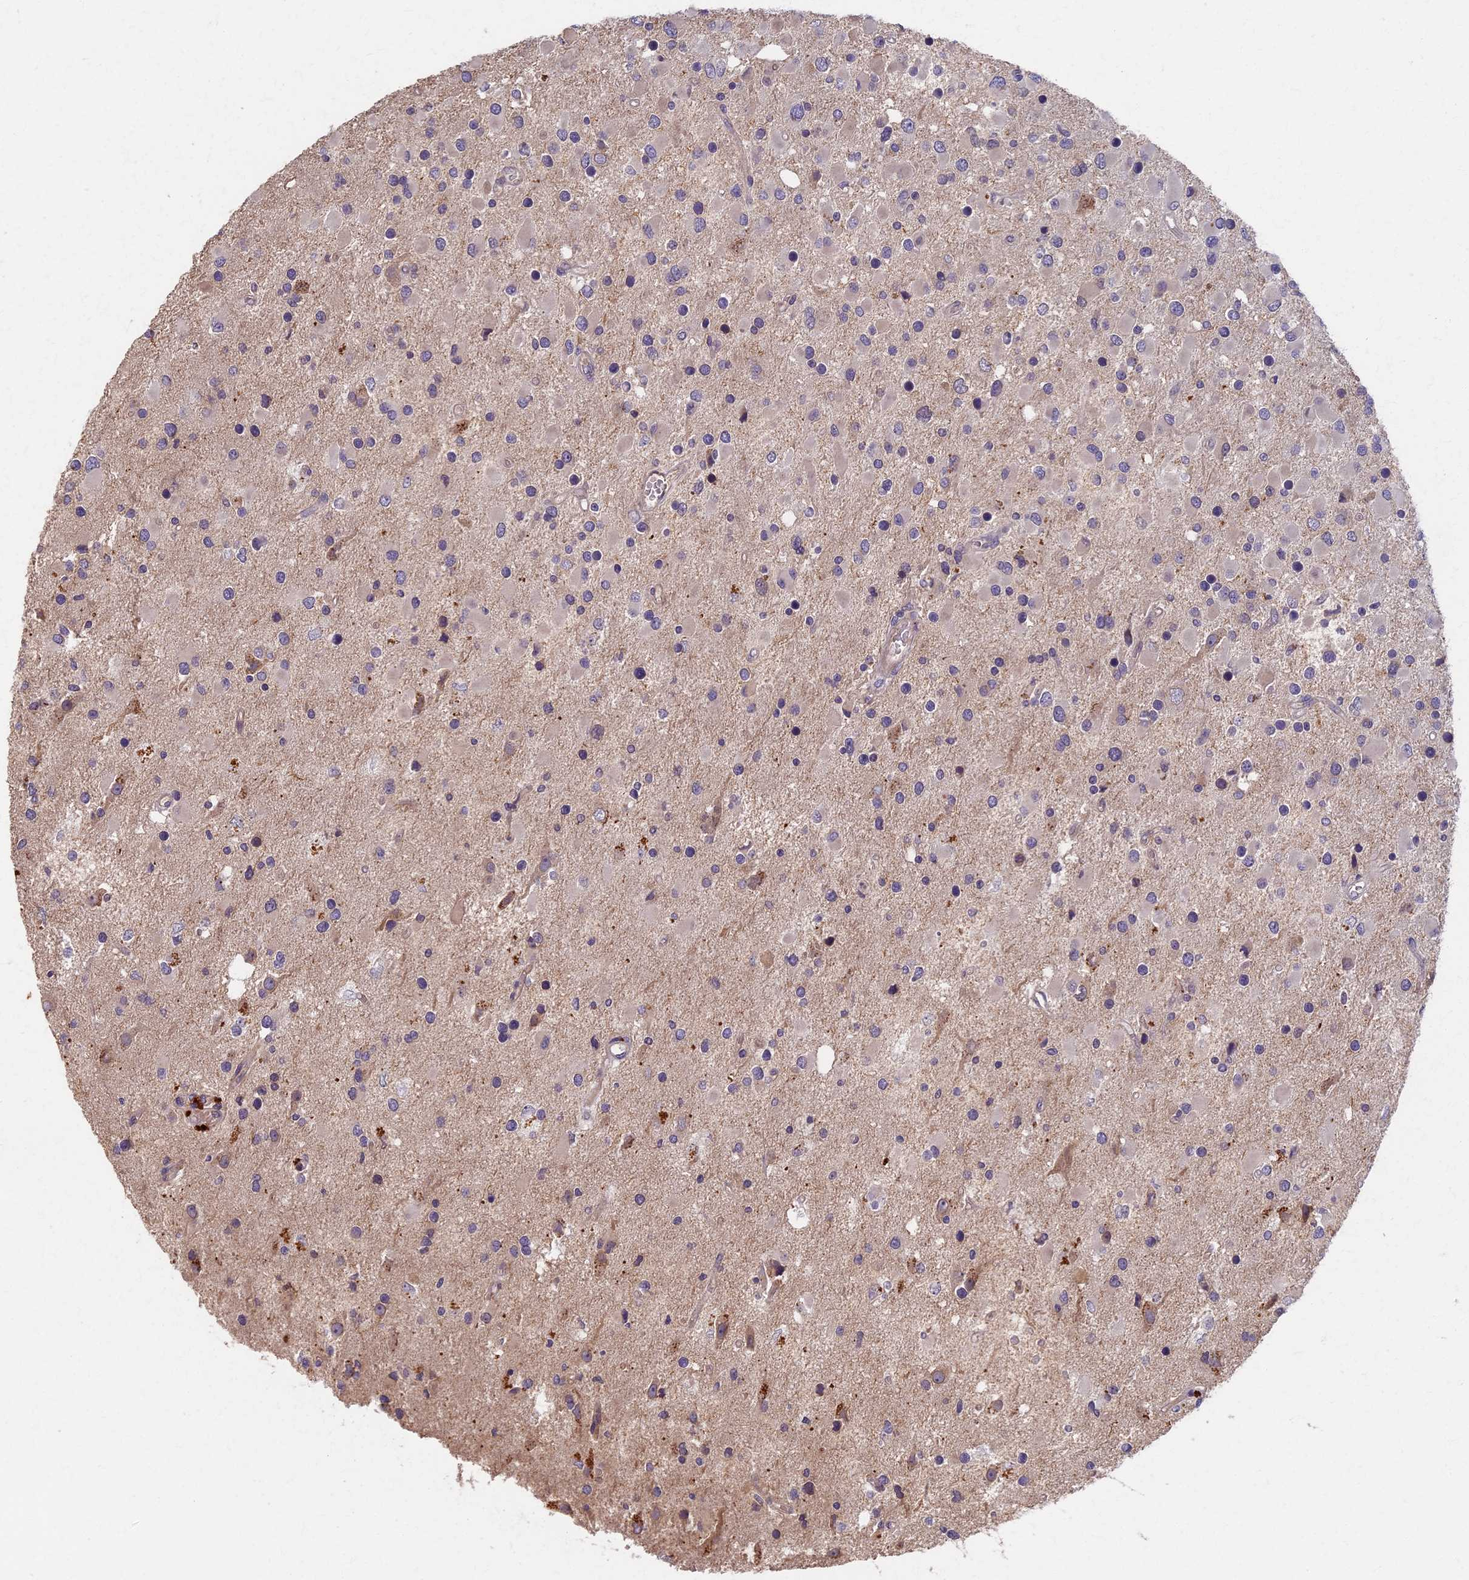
{"staining": {"intensity": "negative", "quantity": "none", "location": "none"}, "tissue": "glioma", "cell_type": "Tumor cells", "image_type": "cancer", "snomed": [{"axis": "morphology", "description": "Glioma, malignant, High grade"}, {"axis": "topography", "description": "Brain"}], "caption": "Tumor cells are negative for protein expression in human glioma. Brightfield microscopy of immunohistochemistry (IHC) stained with DAB (3,3'-diaminobenzidine) (brown) and hematoxylin (blue), captured at high magnification.", "gene": "AP4E1", "patient": {"sex": "male", "age": 53}}